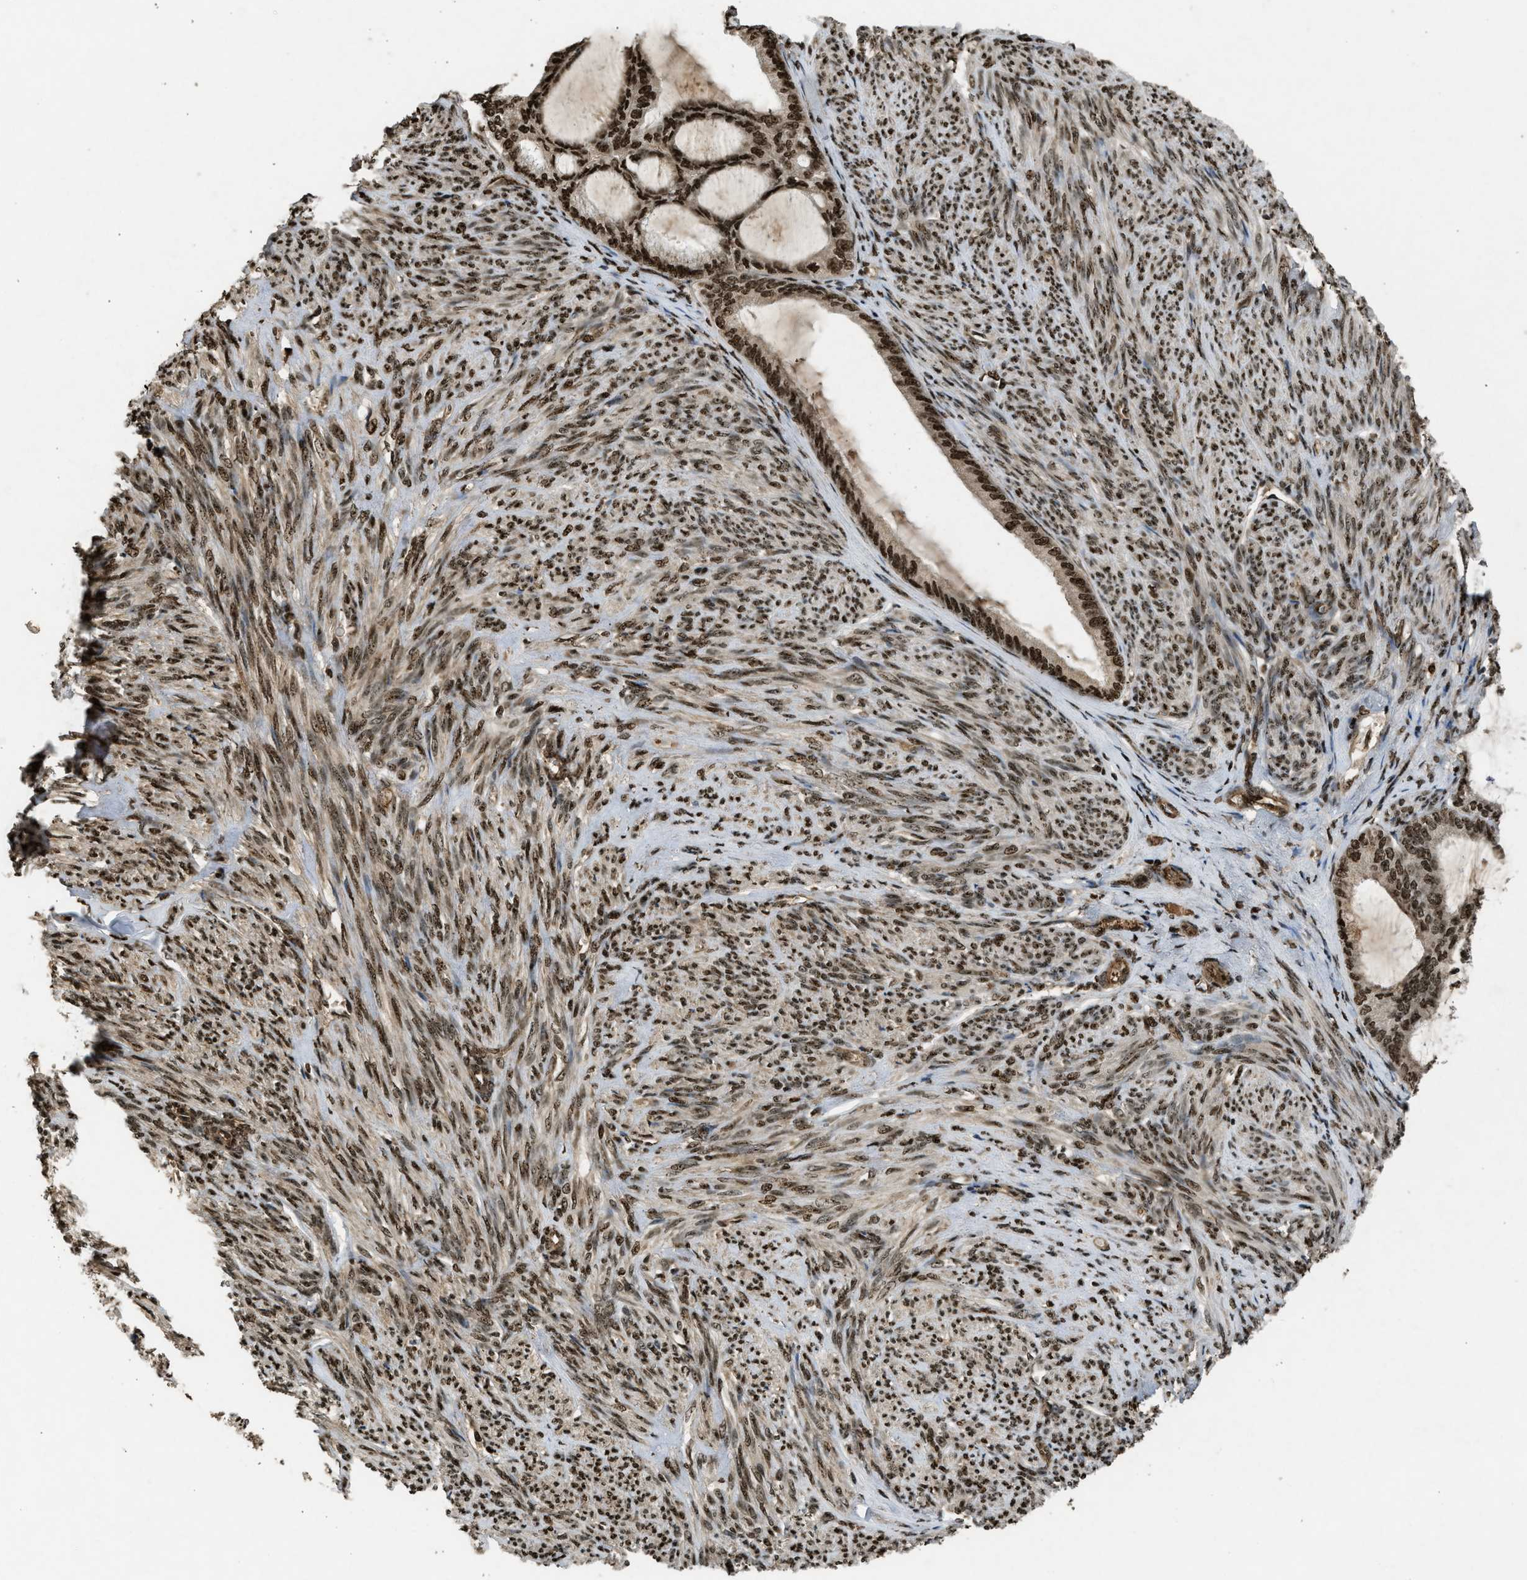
{"staining": {"intensity": "strong", "quantity": ">75%", "location": "nuclear"}, "tissue": "endometrial cancer", "cell_type": "Tumor cells", "image_type": "cancer", "snomed": [{"axis": "morphology", "description": "Adenocarcinoma, NOS"}, {"axis": "topography", "description": "Endometrium"}], "caption": "Immunohistochemical staining of endometrial adenocarcinoma shows high levels of strong nuclear protein positivity in approximately >75% of tumor cells. (DAB (3,3'-diaminobenzidine) IHC, brown staining for protein, blue staining for nuclei).", "gene": "TFDP2", "patient": {"sex": "female", "age": 86}}